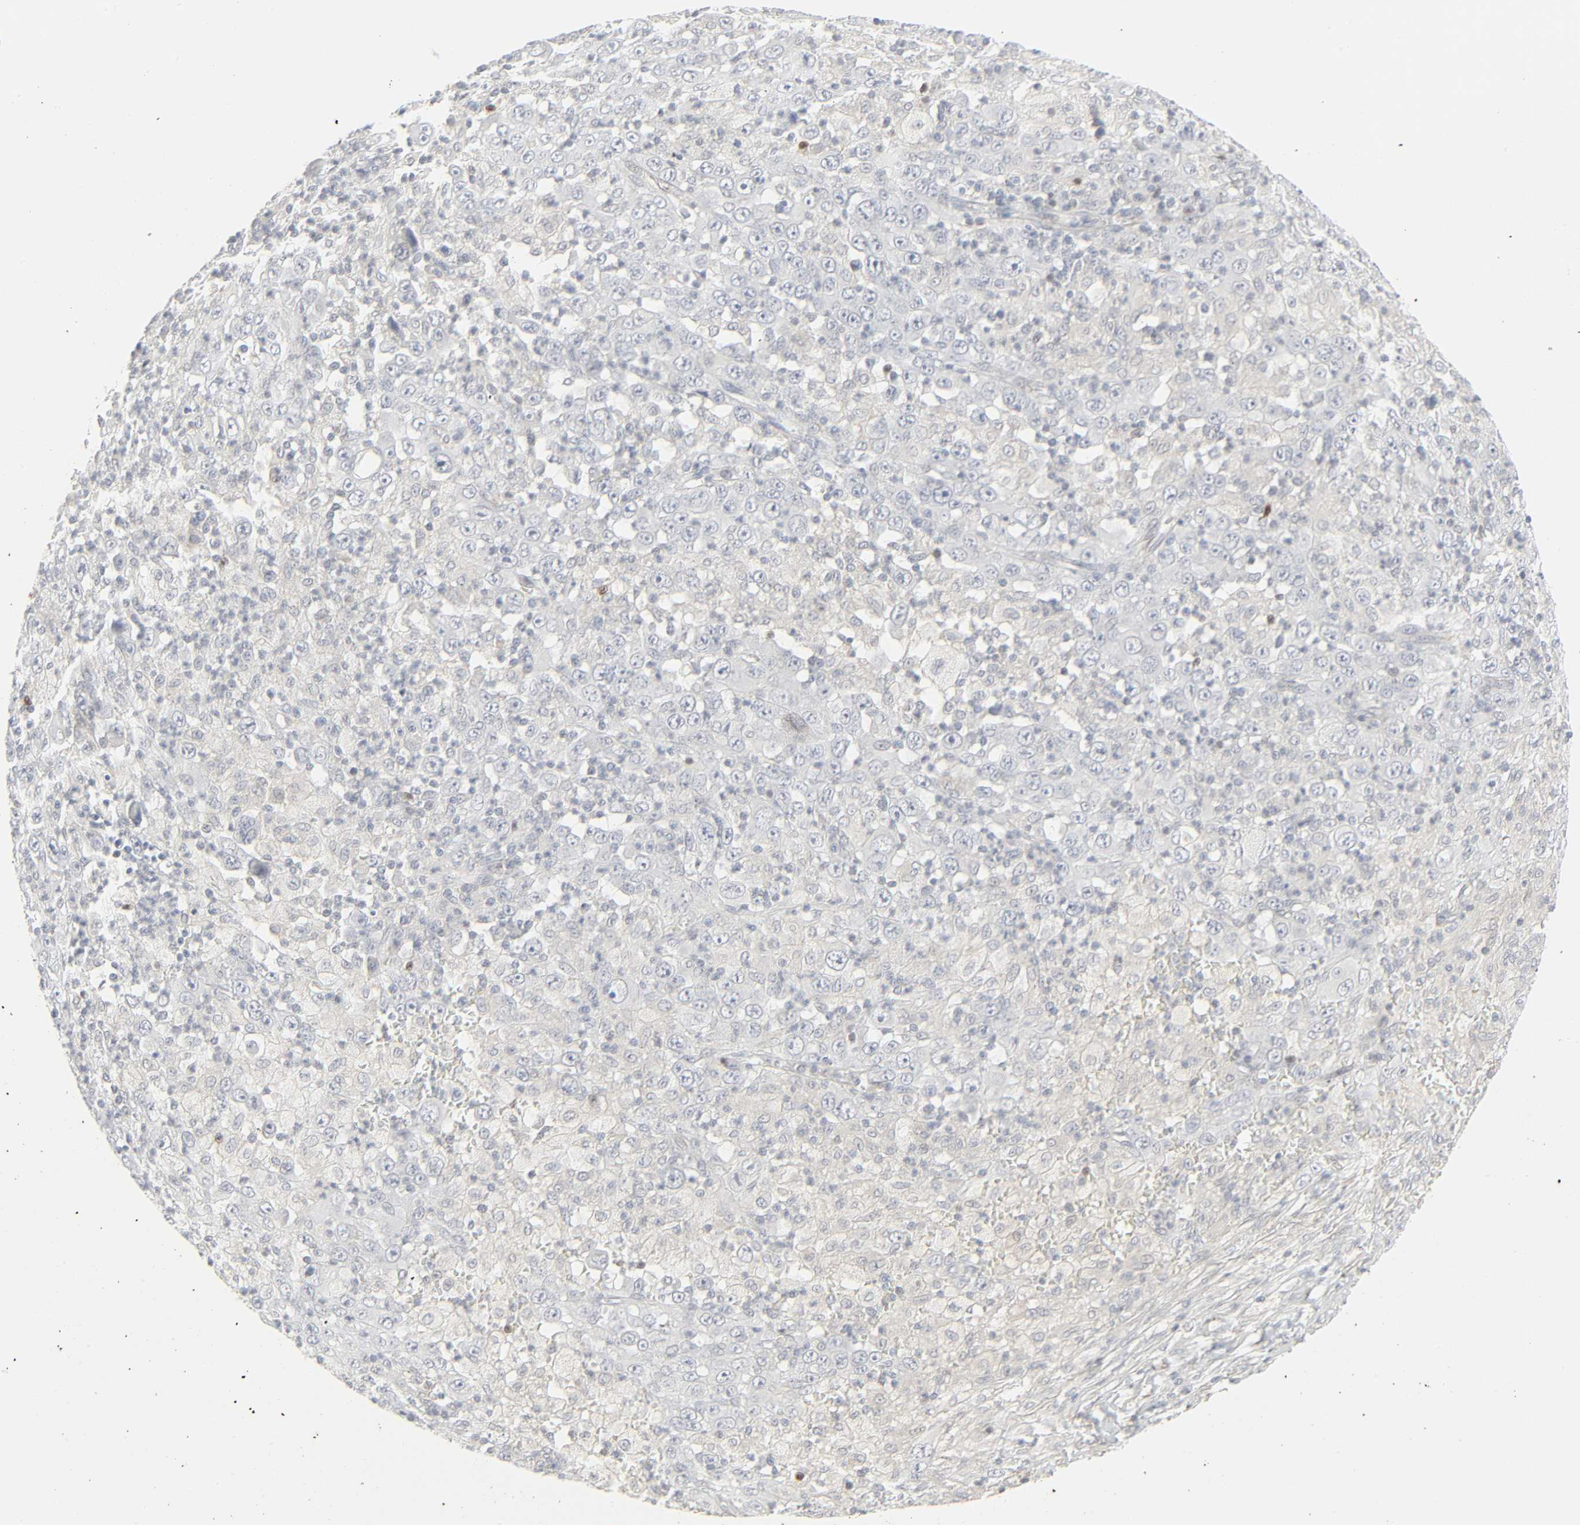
{"staining": {"intensity": "negative", "quantity": "none", "location": "none"}, "tissue": "melanoma", "cell_type": "Tumor cells", "image_type": "cancer", "snomed": [{"axis": "morphology", "description": "Malignant melanoma, Metastatic site"}, {"axis": "topography", "description": "Skin"}], "caption": "IHC histopathology image of human melanoma stained for a protein (brown), which exhibits no staining in tumor cells. (DAB (3,3'-diaminobenzidine) IHC with hematoxylin counter stain).", "gene": "ZBTB16", "patient": {"sex": "female", "age": 56}}